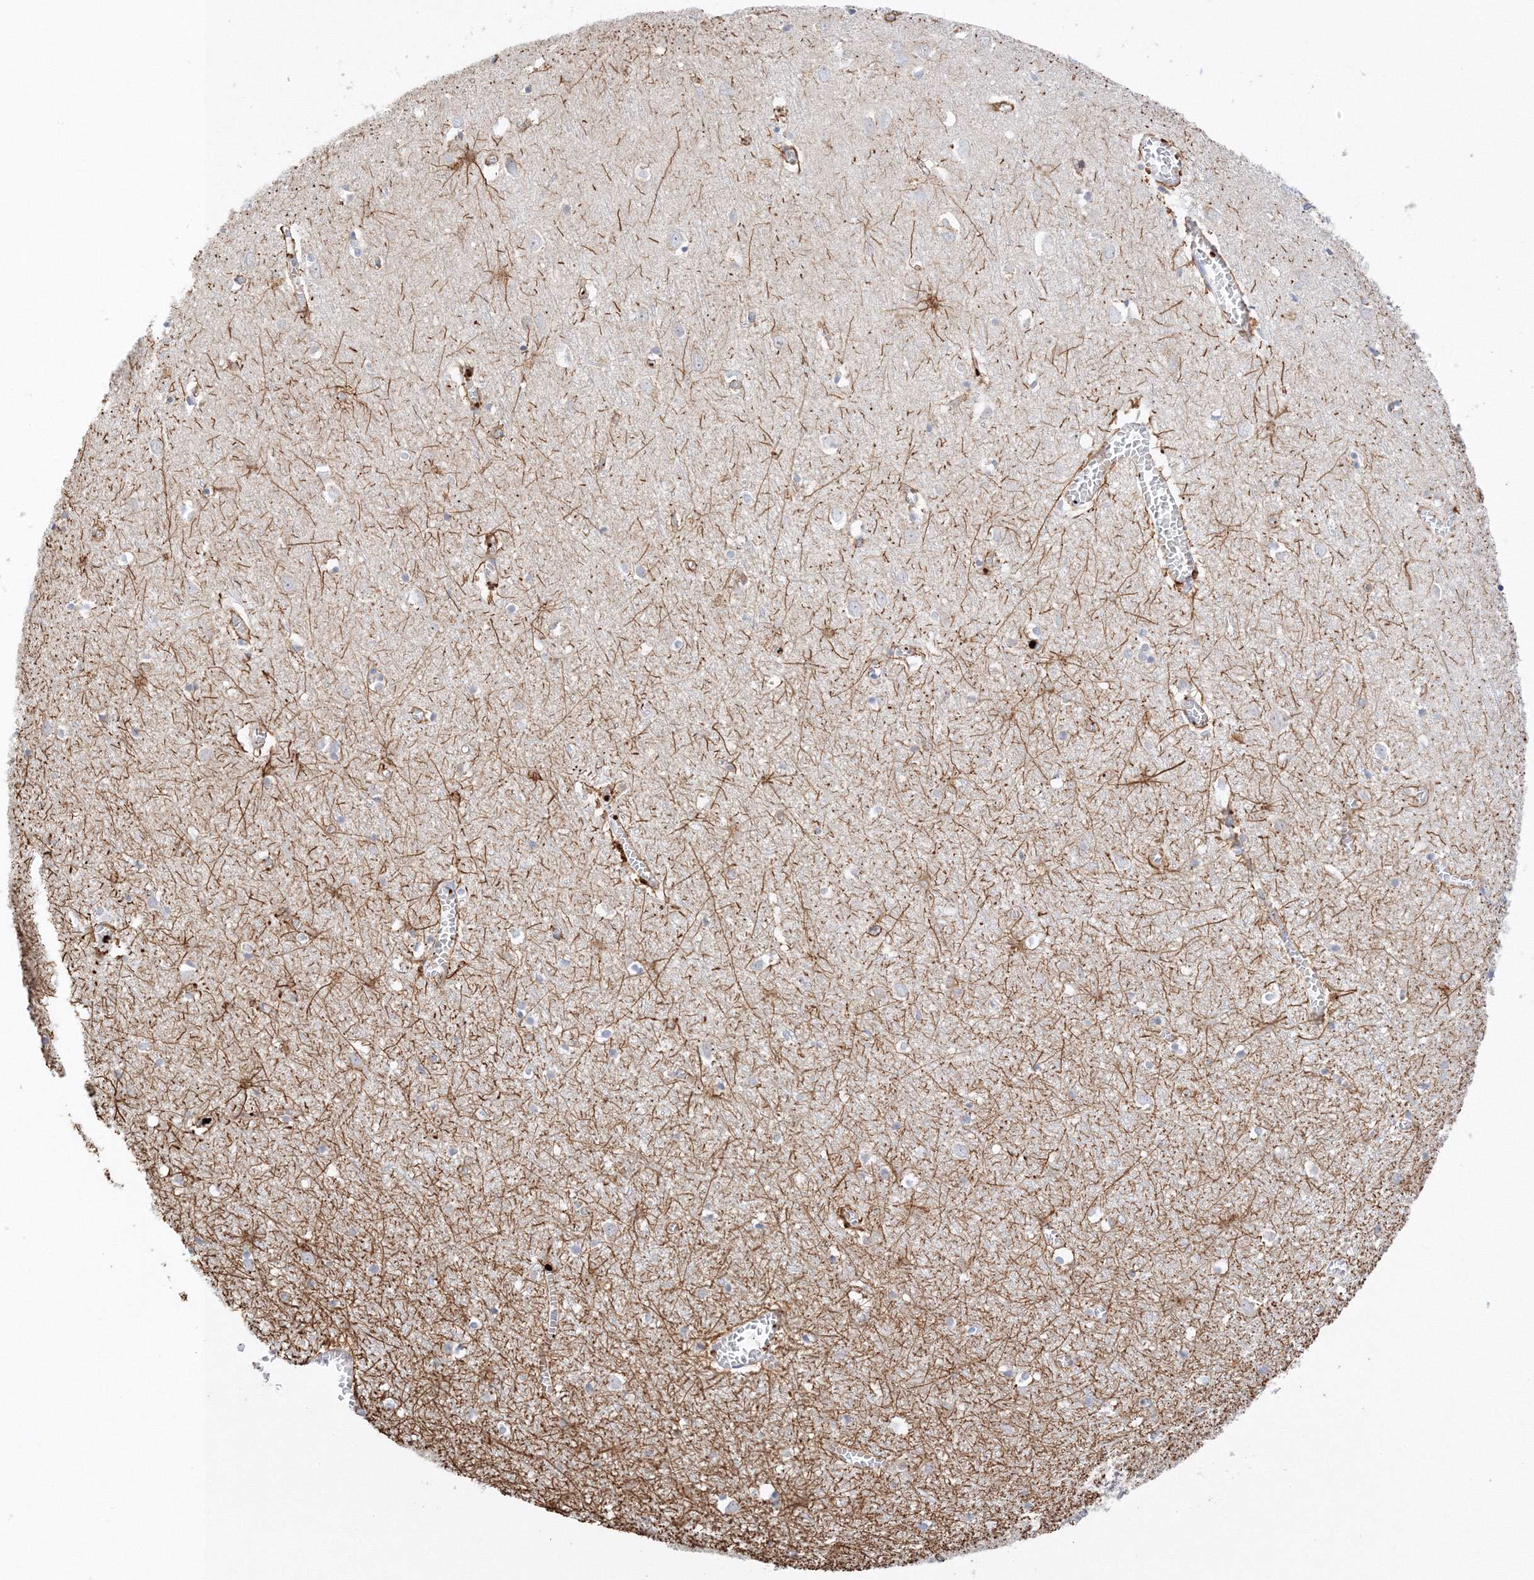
{"staining": {"intensity": "moderate", "quantity": "25%-75%", "location": "cytoplasmic/membranous,nuclear"}, "tissue": "cerebral cortex", "cell_type": "Endothelial cells", "image_type": "normal", "snomed": [{"axis": "morphology", "description": "Normal tissue, NOS"}, {"axis": "topography", "description": "Cerebral cortex"}], "caption": "Protein expression analysis of unremarkable cerebral cortex reveals moderate cytoplasmic/membranous,nuclear expression in approximately 25%-75% of endothelial cells.", "gene": "ETAA1", "patient": {"sex": "female", "age": 64}}